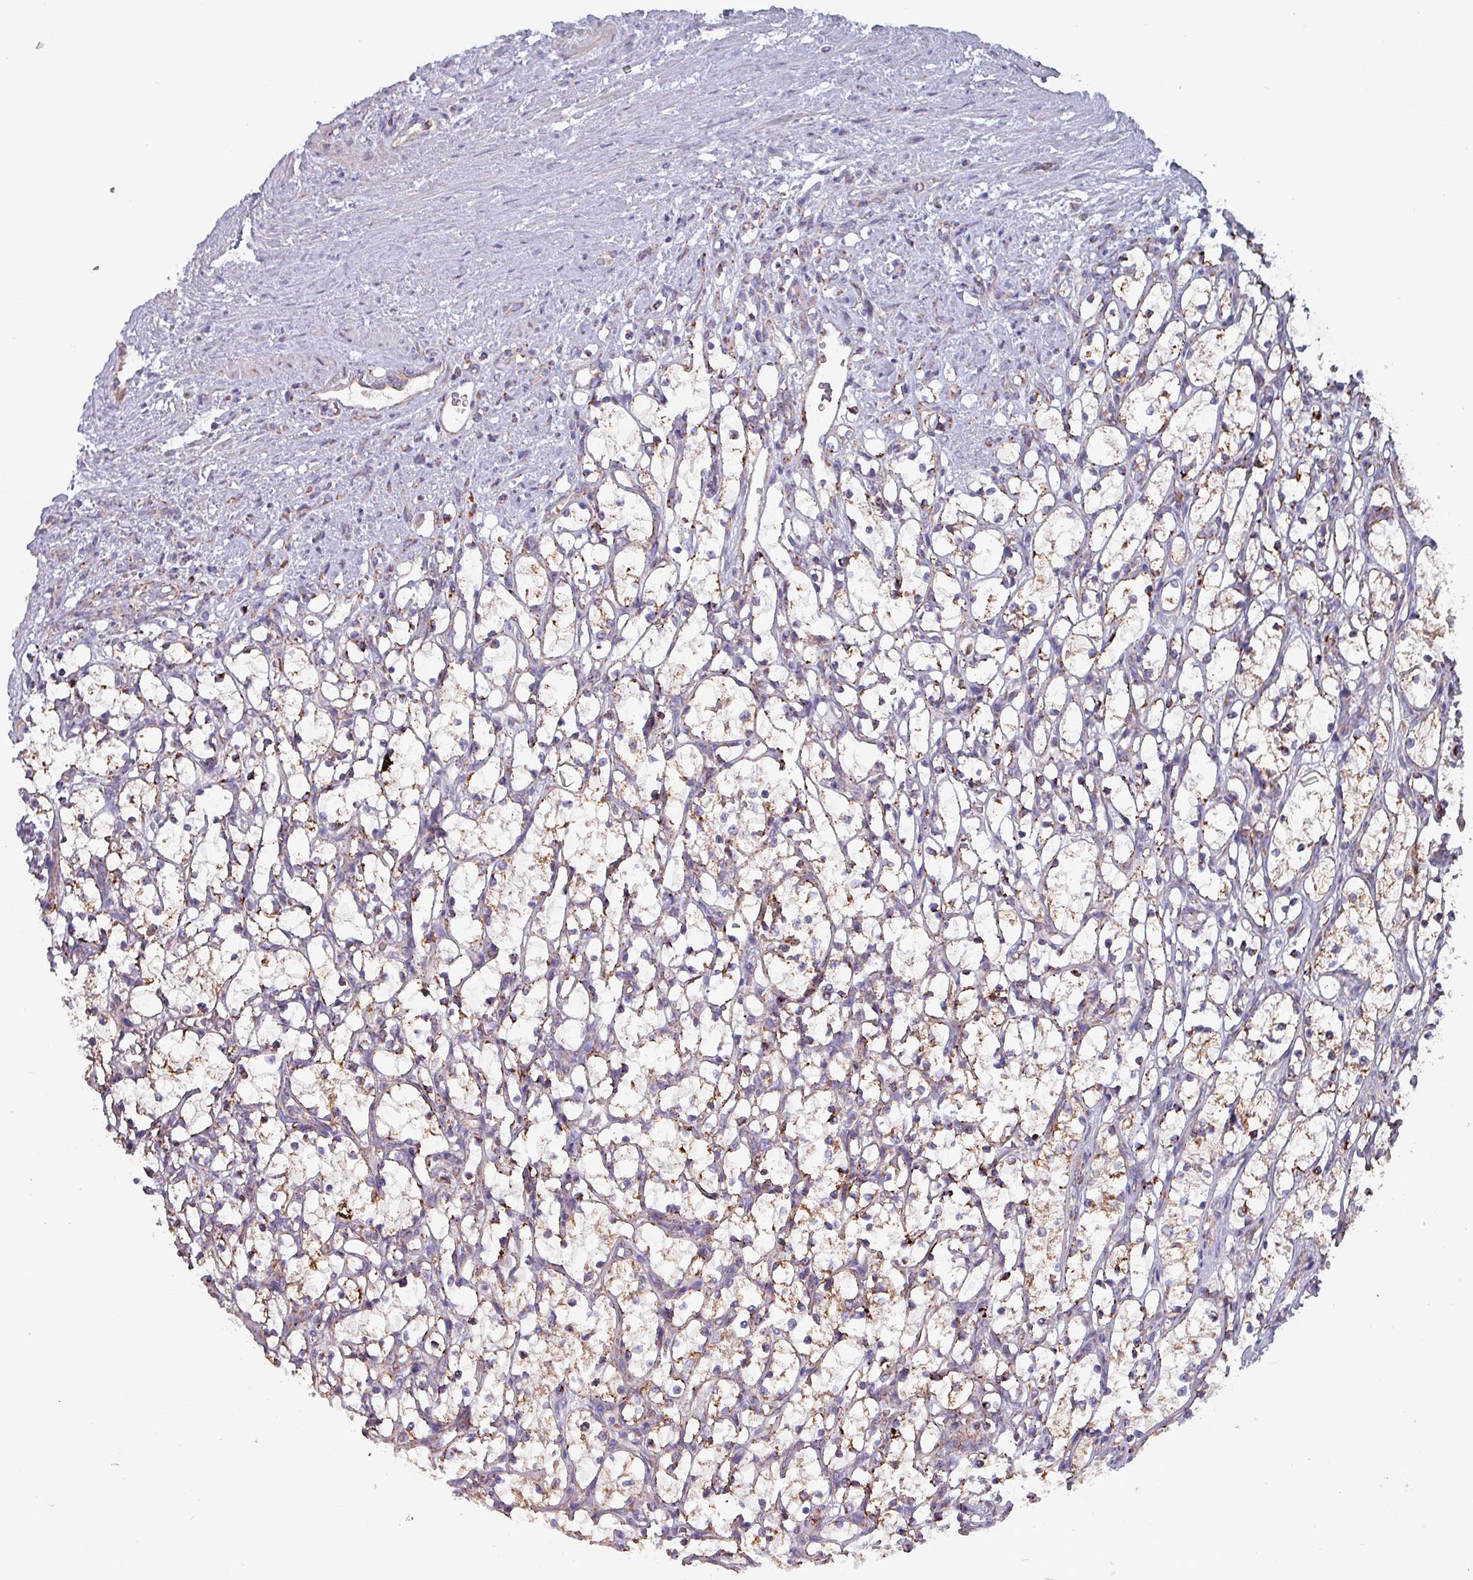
{"staining": {"intensity": "moderate", "quantity": "25%-75%", "location": "cytoplasmic/membranous"}, "tissue": "renal cancer", "cell_type": "Tumor cells", "image_type": "cancer", "snomed": [{"axis": "morphology", "description": "Adenocarcinoma, NOS"}, {"axis": "topography", "description": "Kidney"}], "caption": "A brown stain shows moderate cytoplasmic/membranous staining of a protein in renal cancer tumor cells.", "gene": "ZNF322", "patient": {"sex": "female", "age": 69}}